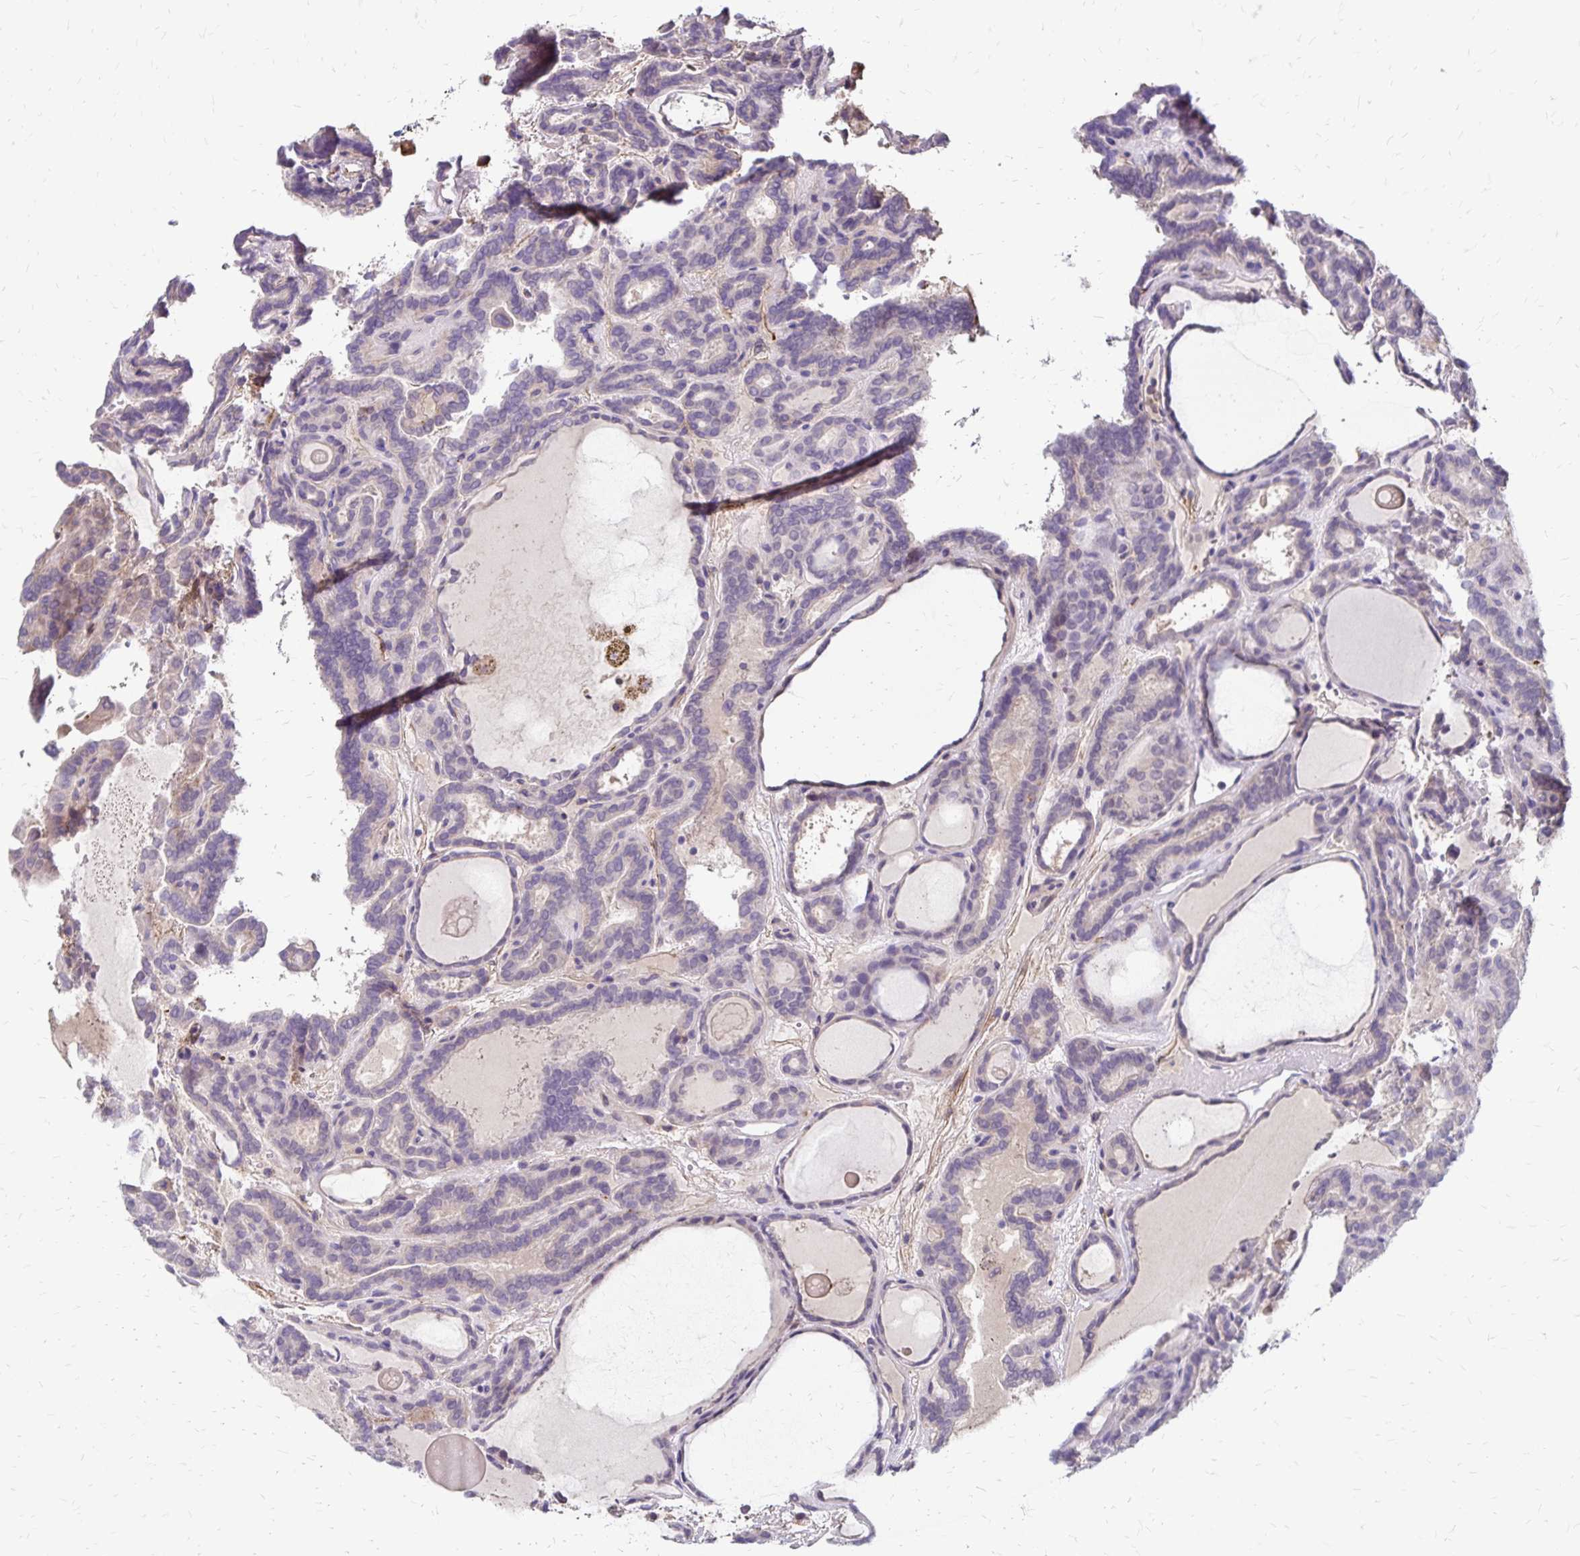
{"staining": {"intensity": "negative", "quantity": "none", "location": "none"}, "tissue": "thyroid cancer", "cell_type": "Tumor cells", "image_type": "cancer", "snomed": [{"axis": "morphology", "description": "Papillary adenocarcinoma, NOS"}, {"axis": "topography", "description": "Thyroid gland"}], "caption": "The immunohistochemistry micrograph has no significant expression in tumor cells of thyroid cancer tissue.", "gene": "TNS3", "patient": {"sex": "female", "age": 46}}